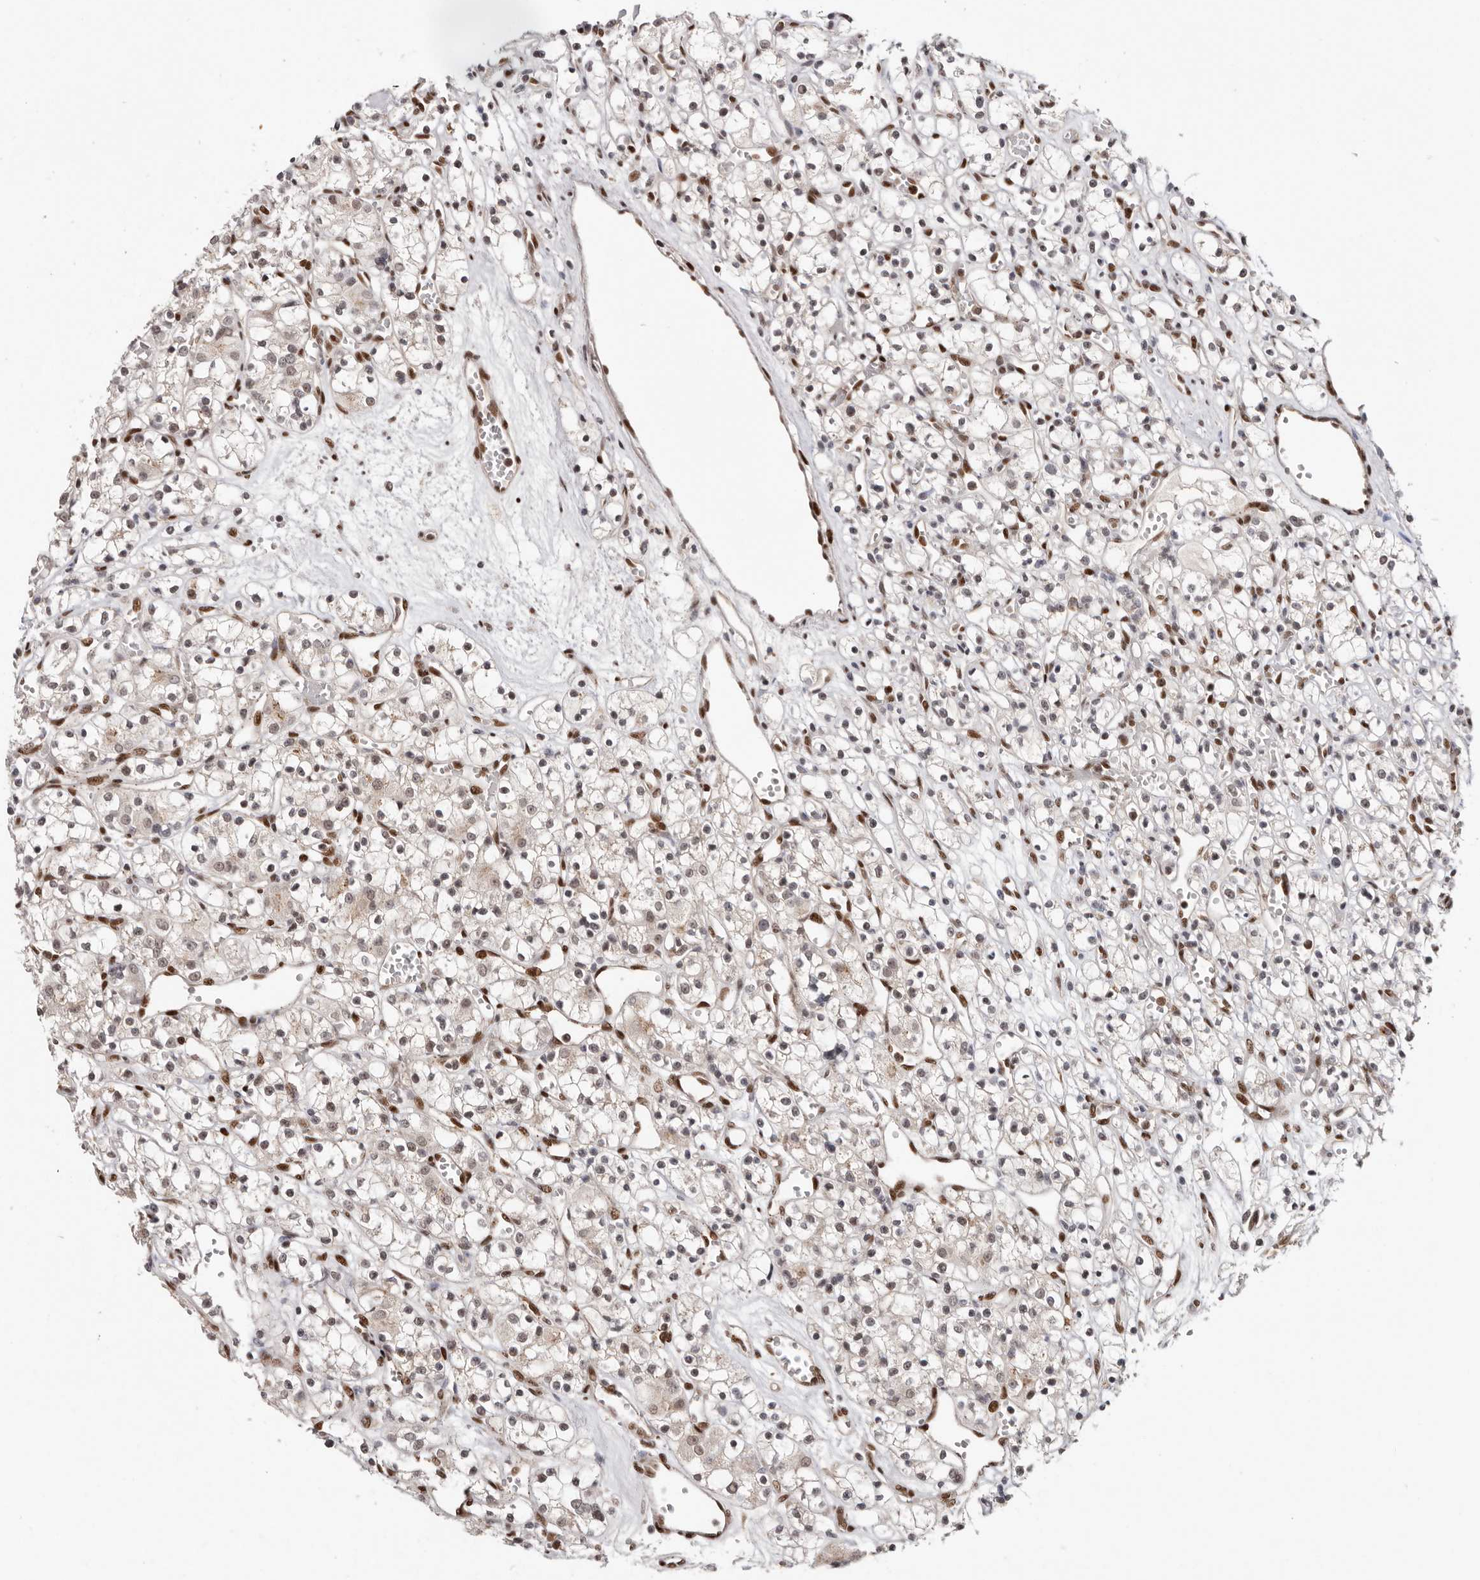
{"staining": {"intensity": "weak", "quantity": "<25%", "location": "nuclear"}, "tissue": "renal cancer", "cell_type": "Tumor cells", "image_type": "cancer", "snomed": [{"axis": "morphology", "description": "Adenocarcinoma, NOS"}, {"axis": "topography", "description": "Kidney"}], "caption": "IHC image of neoplastic tissue: human adenocarcinoma (renal) stained with DAB demonstrates no significant protein expression in tumor cells.", "gene": "SMAD7", "patient": {"sex": "female", "age": 59}}